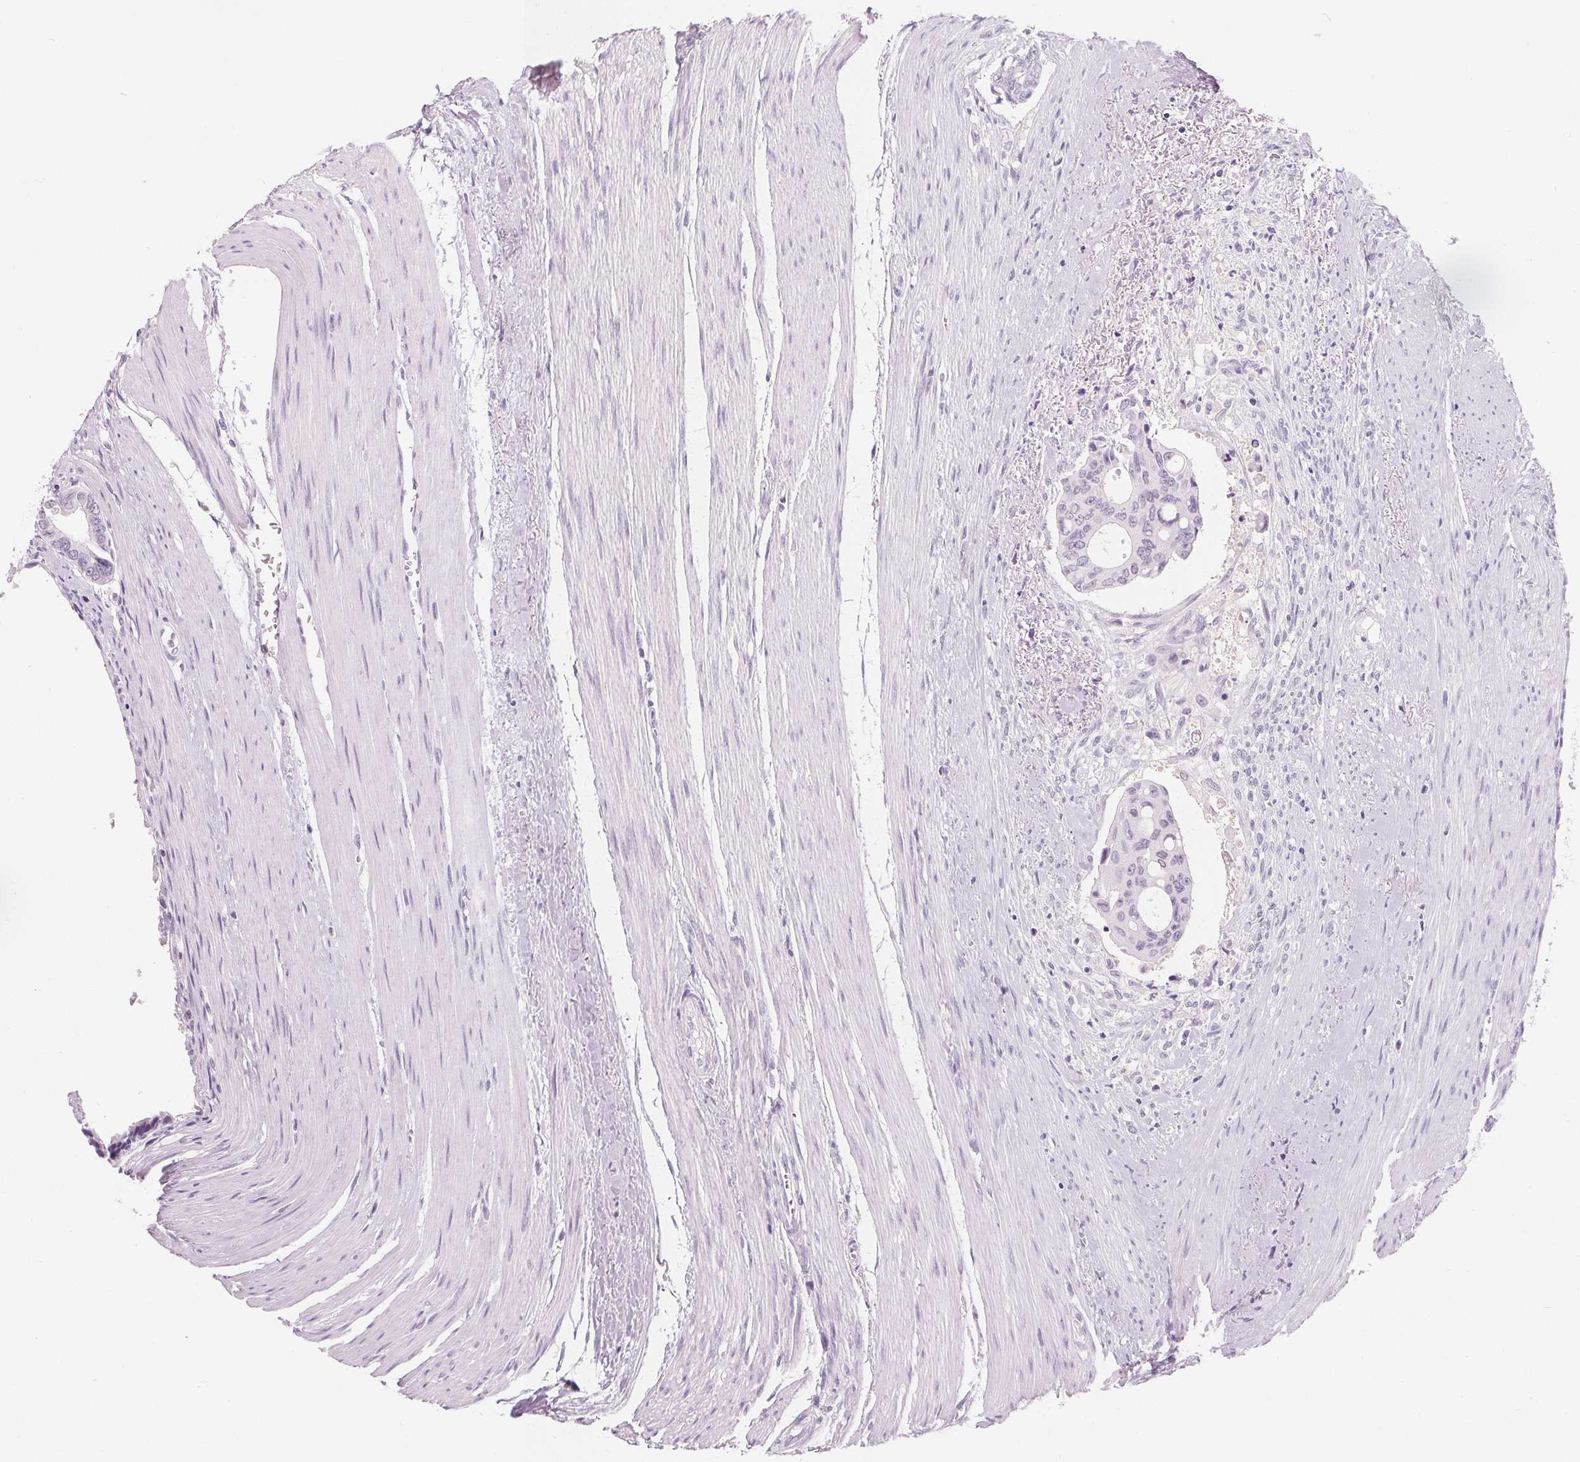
{"staining": {"intensity": "negative", "quantity": "none", "location": "none"}, "tissue": "colorectal cancer", "cell_type": "Tumor cells", "image_type": "cancer", "snomed": [{"axis": "morphology", "description": "Adenocarcinoma, NOS"}, {"axis": "topography", "description": "Rectum"}], "caption": "DAB immunohistochemical staining of human colorectal cancer (adenocarcinoma) demonstrates no significant staining in tumor cells.", "gene": "UGP2", "patient": {"sex": "male", "age": 76}}